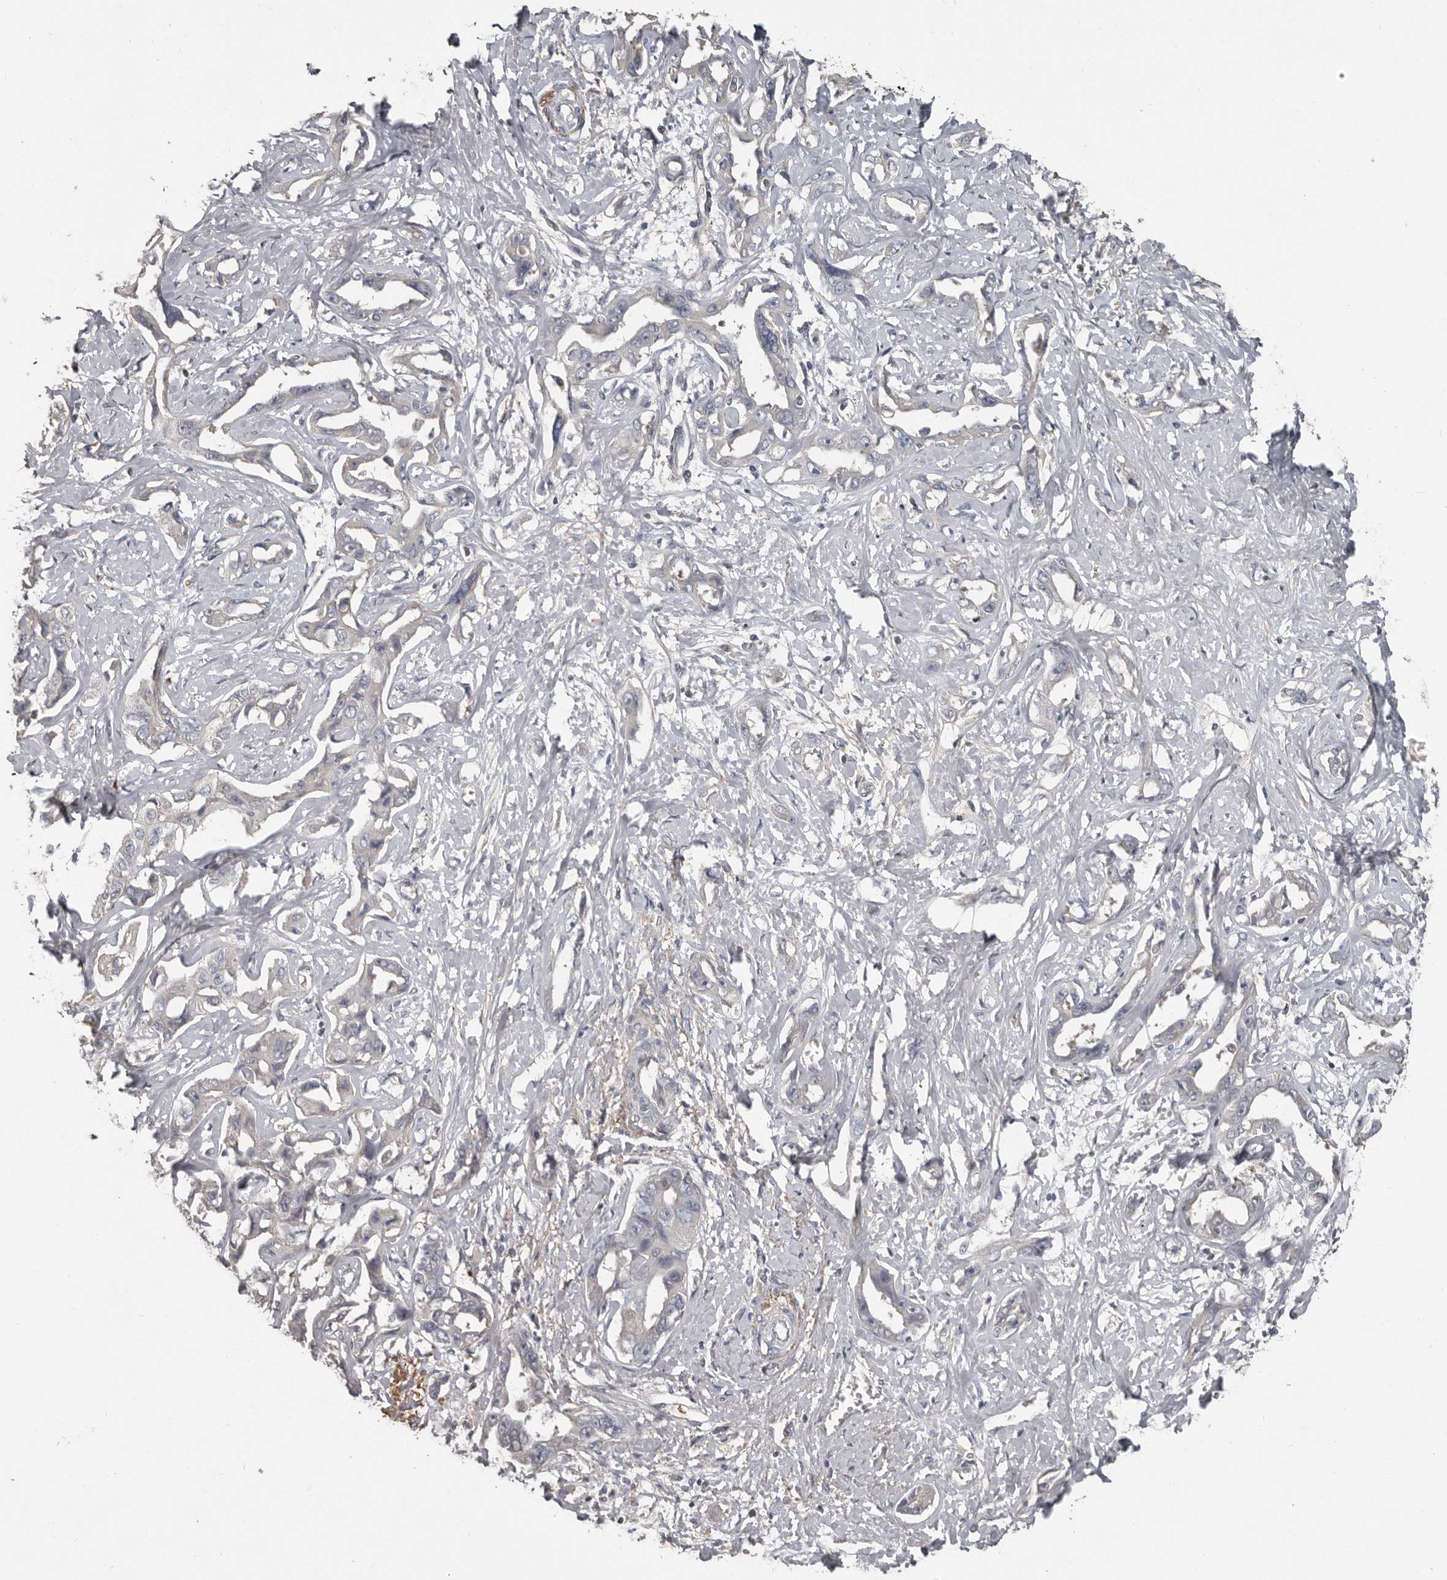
{"staining": {"intensity": "negative", "quantity": "none", "location": "none"}, "tissue": "liver cancer", "cell_type": "Tumor cells", "image_type": "cancer", "snomed": [{"axis": "morphology", "description": "Cholangiocarcinoma"}, {"axis": "topography", "description": "Liver"}], "caption": "Tumor cells are negative for protein expression in human cholangiocarcinoma (liver).", "gene": "CA6", "patient": {"sex": "male", "age": 59}}